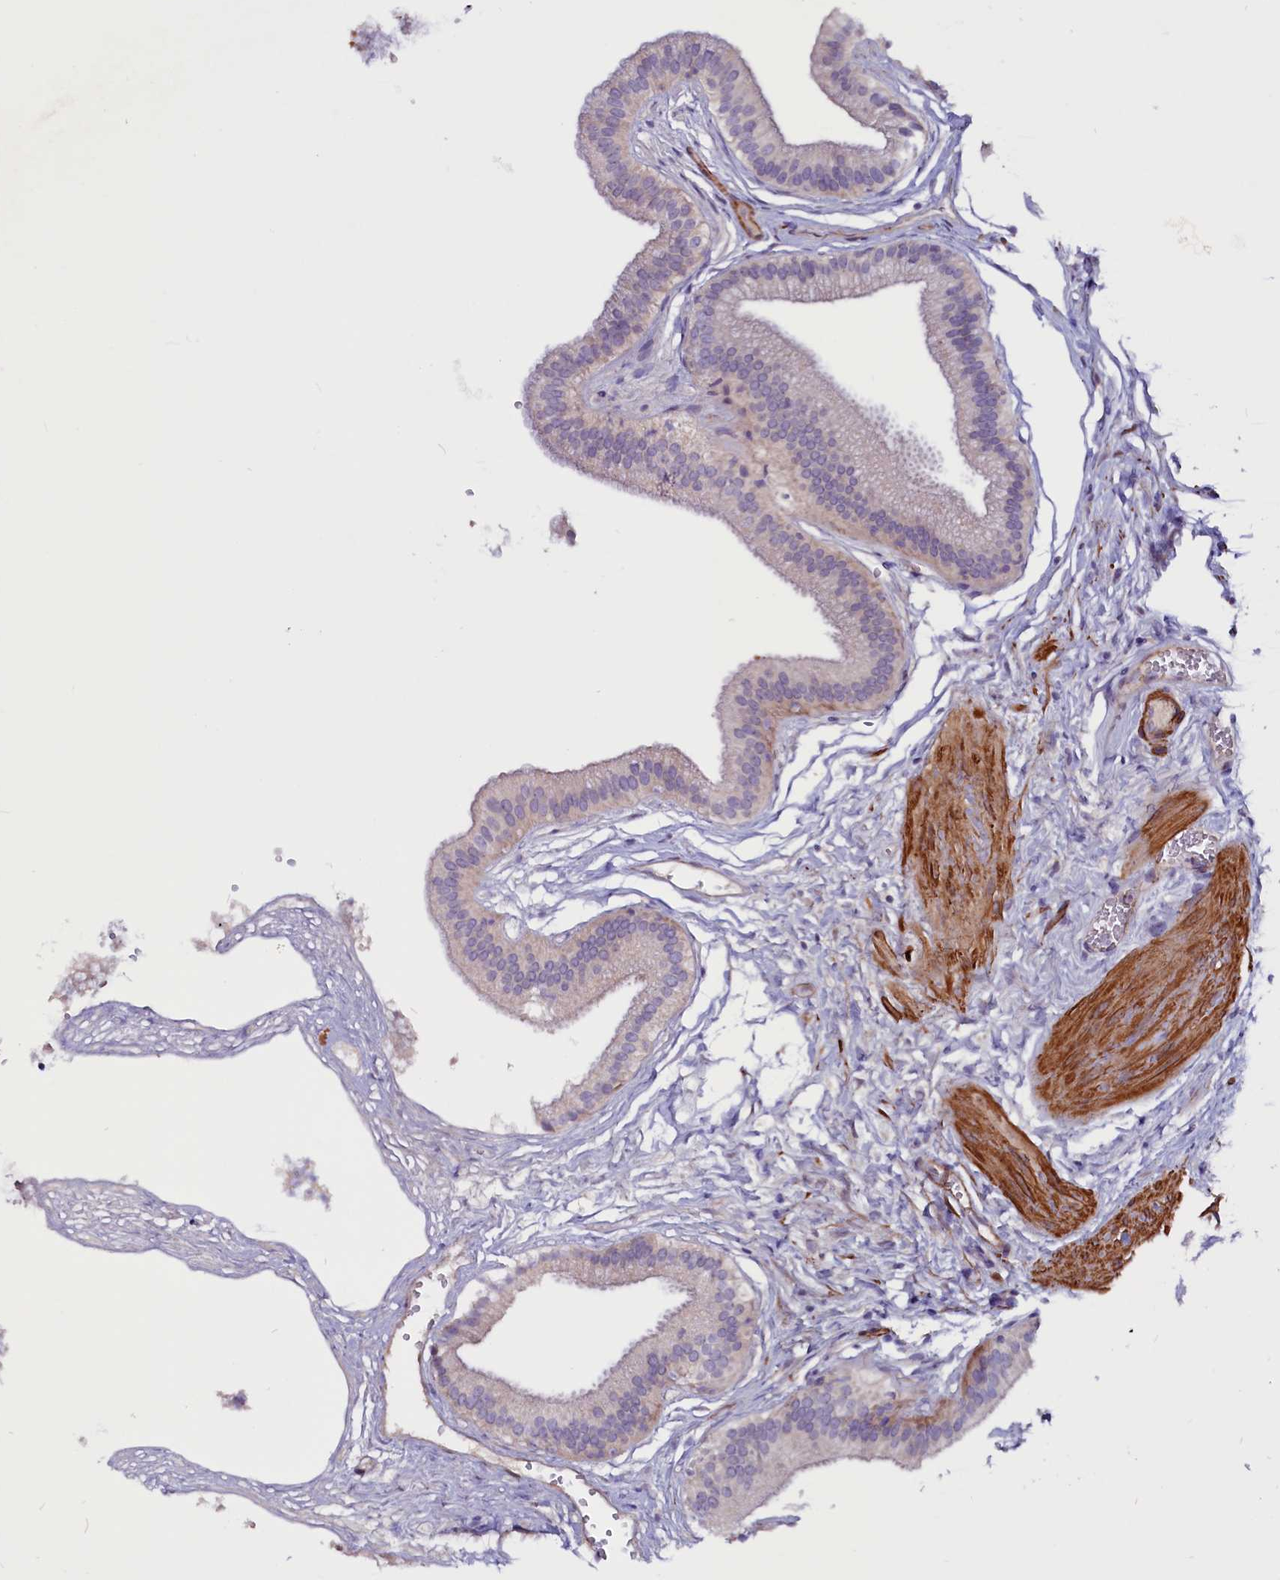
{"staining": {"intensity": "weak", "quantity": "<25%", "location": "cytoplasmic/membranous"}, "tissue": "gallbladder", "cell_type": "Glandular cells", "image_type": "normal", "snomed": [{"axis": "morphology", "description": "Normal tissue, NOS"}, {"axis": "topography", "description": "Gallbladder"}], "caption": "IHC of benign human gallbladder demonstrates no positivity in glandular cells.", "gene": "ZNF749", "patient": {"sex": "female", "age": 54}}